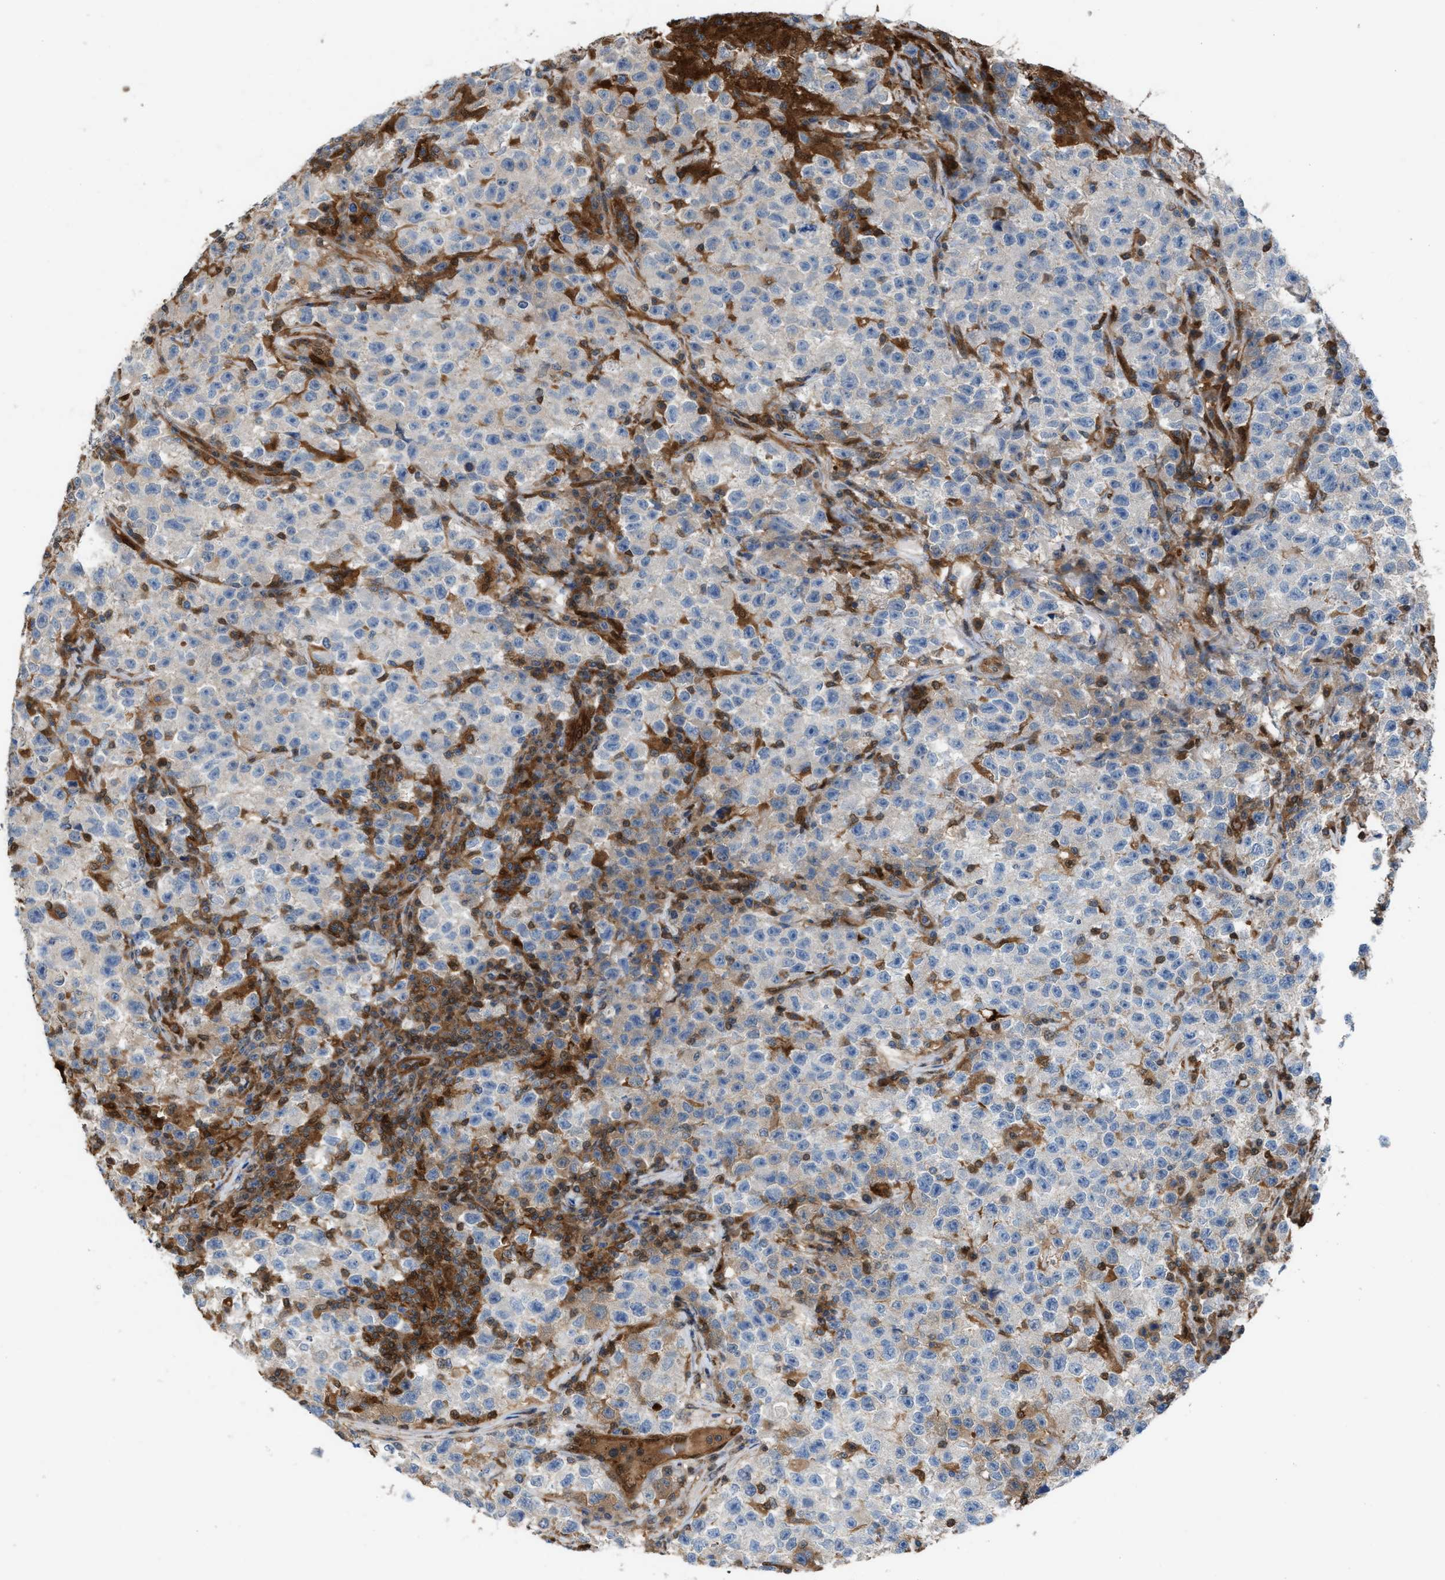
{"staining": {"intensity": "negative", "quantity": "none", "location": "none"}, "tissue": "testis cancer", "cell_type": "Tumor cells", "image_type": "cancer", "snomed": [{"axis": "morphology", "description": "Seminoma, NOS"}, {"axis": "topography", "description": "Testis"}], "caption": "The histopathology image exhibits no significant staining in tumor cells of testis cancer.", "gene": "TPK1", "patient": {"sex": "male", "age": 22}}